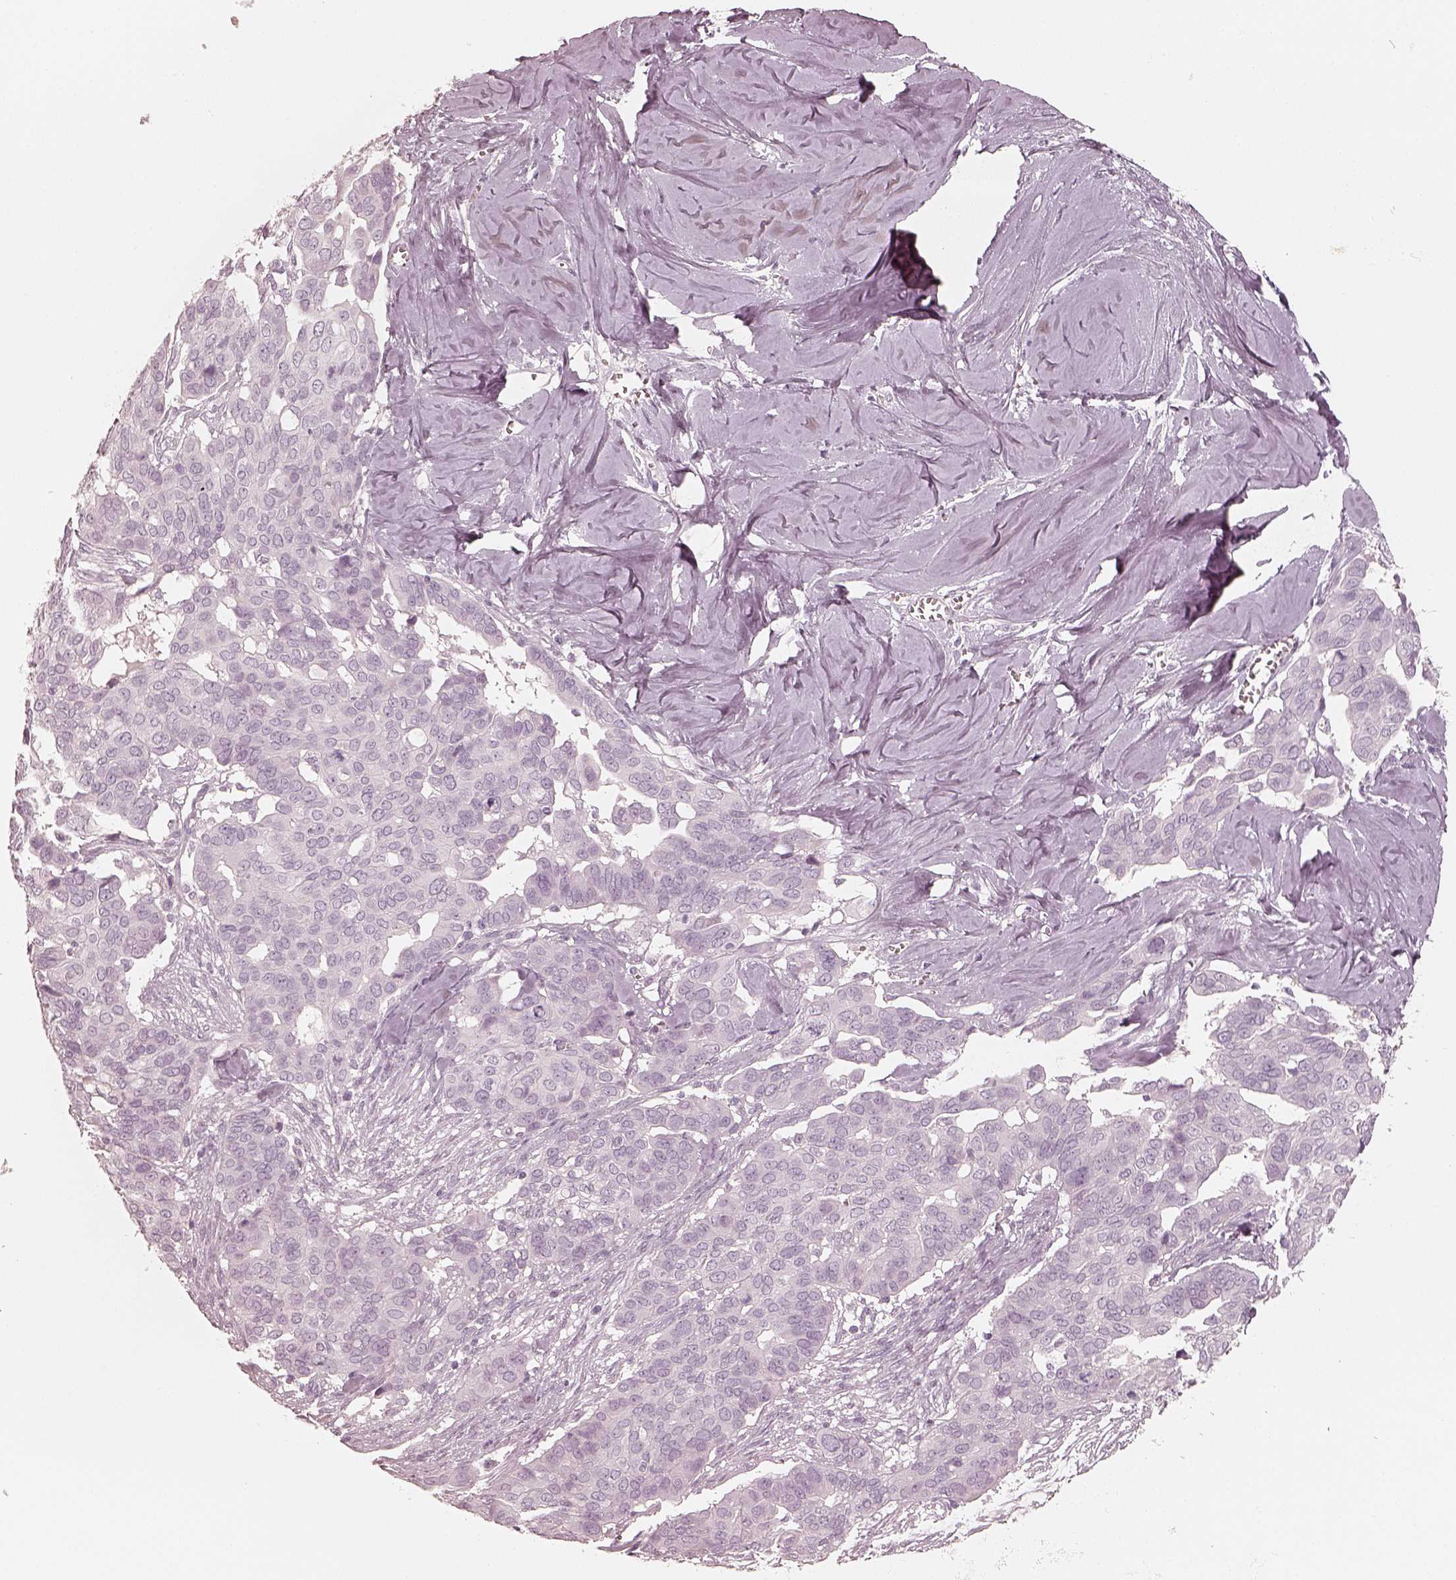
{"staining": {"intensity": "negative", "quantity": "none", "location": "none"}, "tissue": "ovarian cancer", "cell_type": "Tumor cells", "image_type": "cancer", "snomed": [{"axis": "morphology", "description": "Carcinoma, endometroid"}, {"axis": "topography", "description": "Ovary"}], "caption": "The immunohistochemistry (IHC) histopathology image has no significant staining in tumor cells of ovarian cancer tissue. (Stains: DAB immunohistochemistry with hematoxylin counter stain, Microscopy: brightfield microscopy at high magnification).", "gene": "KRT82", "patient": {"sex": "female", "age": 78}}